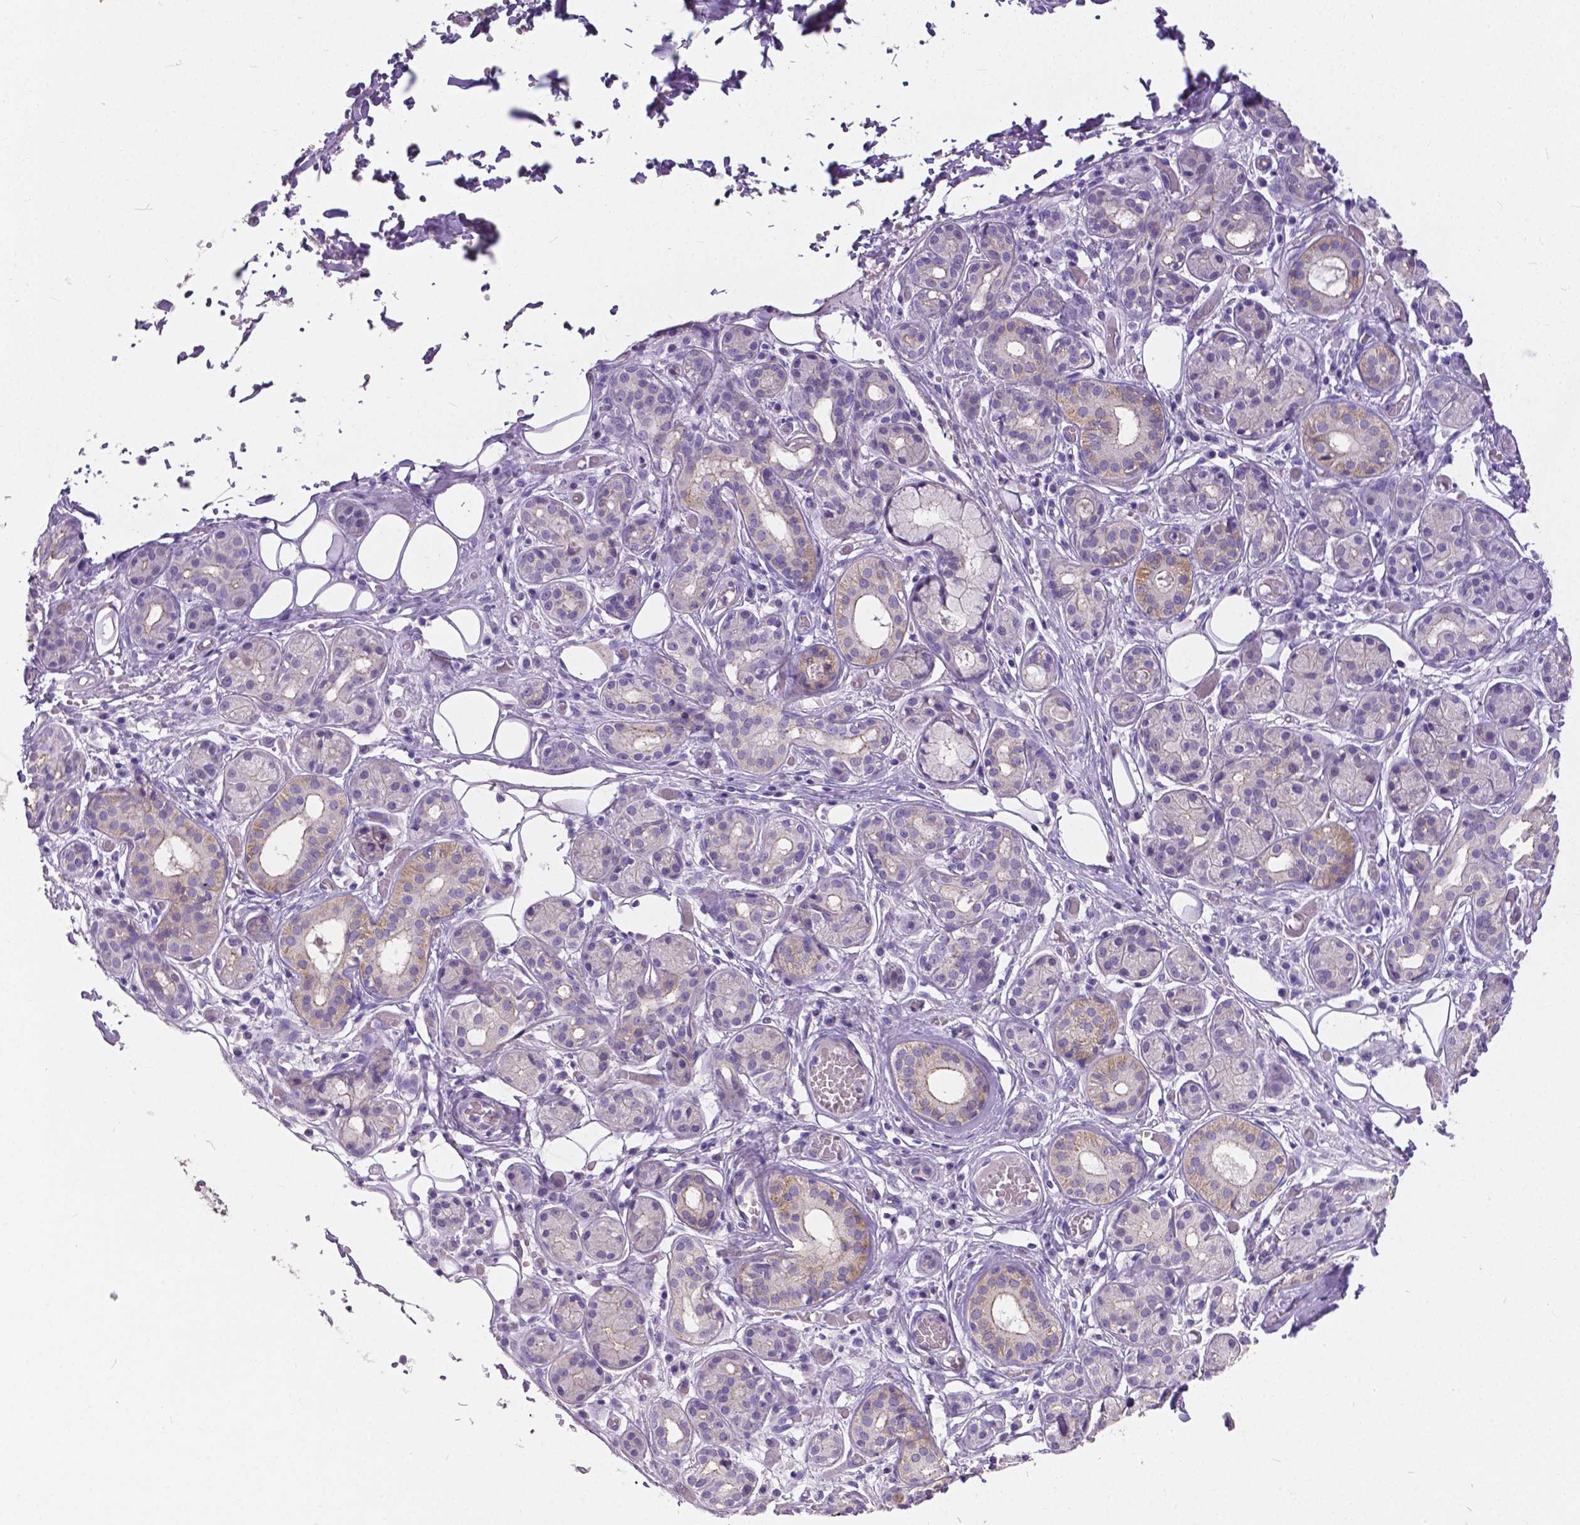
{"staining": {"intensity": "moderate", "quantity": "<25%", "location": "cytoplasmic/membranous"}, "tissue": "salivary gland", "cell_type": "Glandular cells", "image_type": "normal", "snomed": [{"axis": "morphology", "description": "Normal tissue, NOS"}, {"axis": "topography", "description": "Salivary gland"}, {"axis": "topography", "description": "Peripheral nerve tissue"}], "caption": "Immunohistochemistry (IHC) image of normal salivary gland stained for a protein (brown), which reveals low levels of moderate cytoplasmic/membranous expression in about <25% of glandular cells.", "gene": "OCLN", "patient": {"sex": "male", "age": 71}}